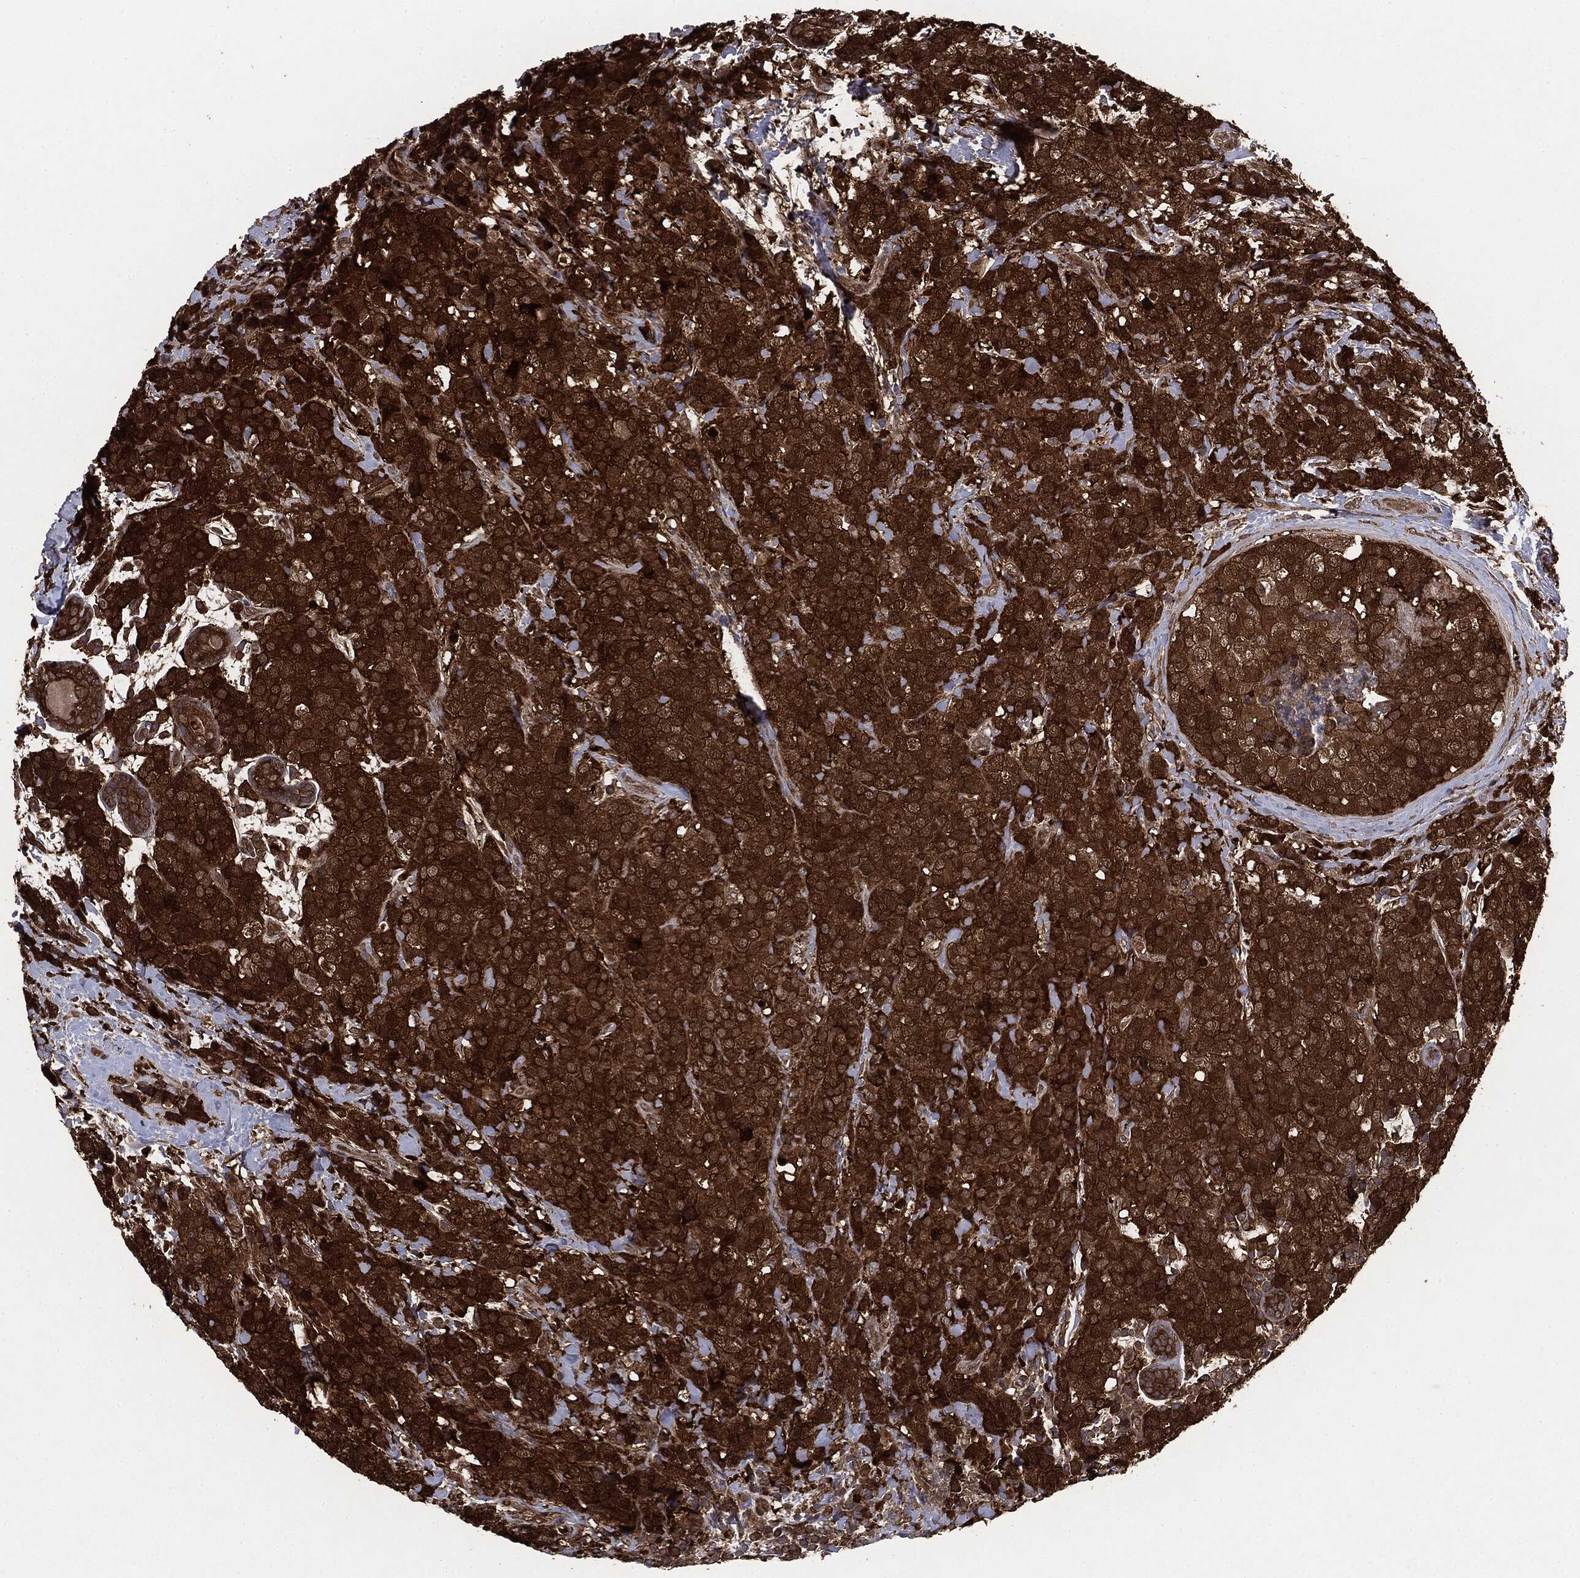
{"staining": {"intensity": "strong", "quantity": ">75%", "location": "cytoplasmic/membranous"}, "tissue": "breast cancer", "cell_type": "Tumor cells", "image_type": "cancer", "snomed": [{"axis": "morphology", "description": "Lobular carcinoma"}, {"axis": "topography", "description": "Breast"}], "caption": "Protein expression analysis of human breast cancer reveals strong cytoplasmic/membranous expression in approximately >75% of tumor cells.", "gene": "NME1", "patient": {"sex": "female", "age": 59}}